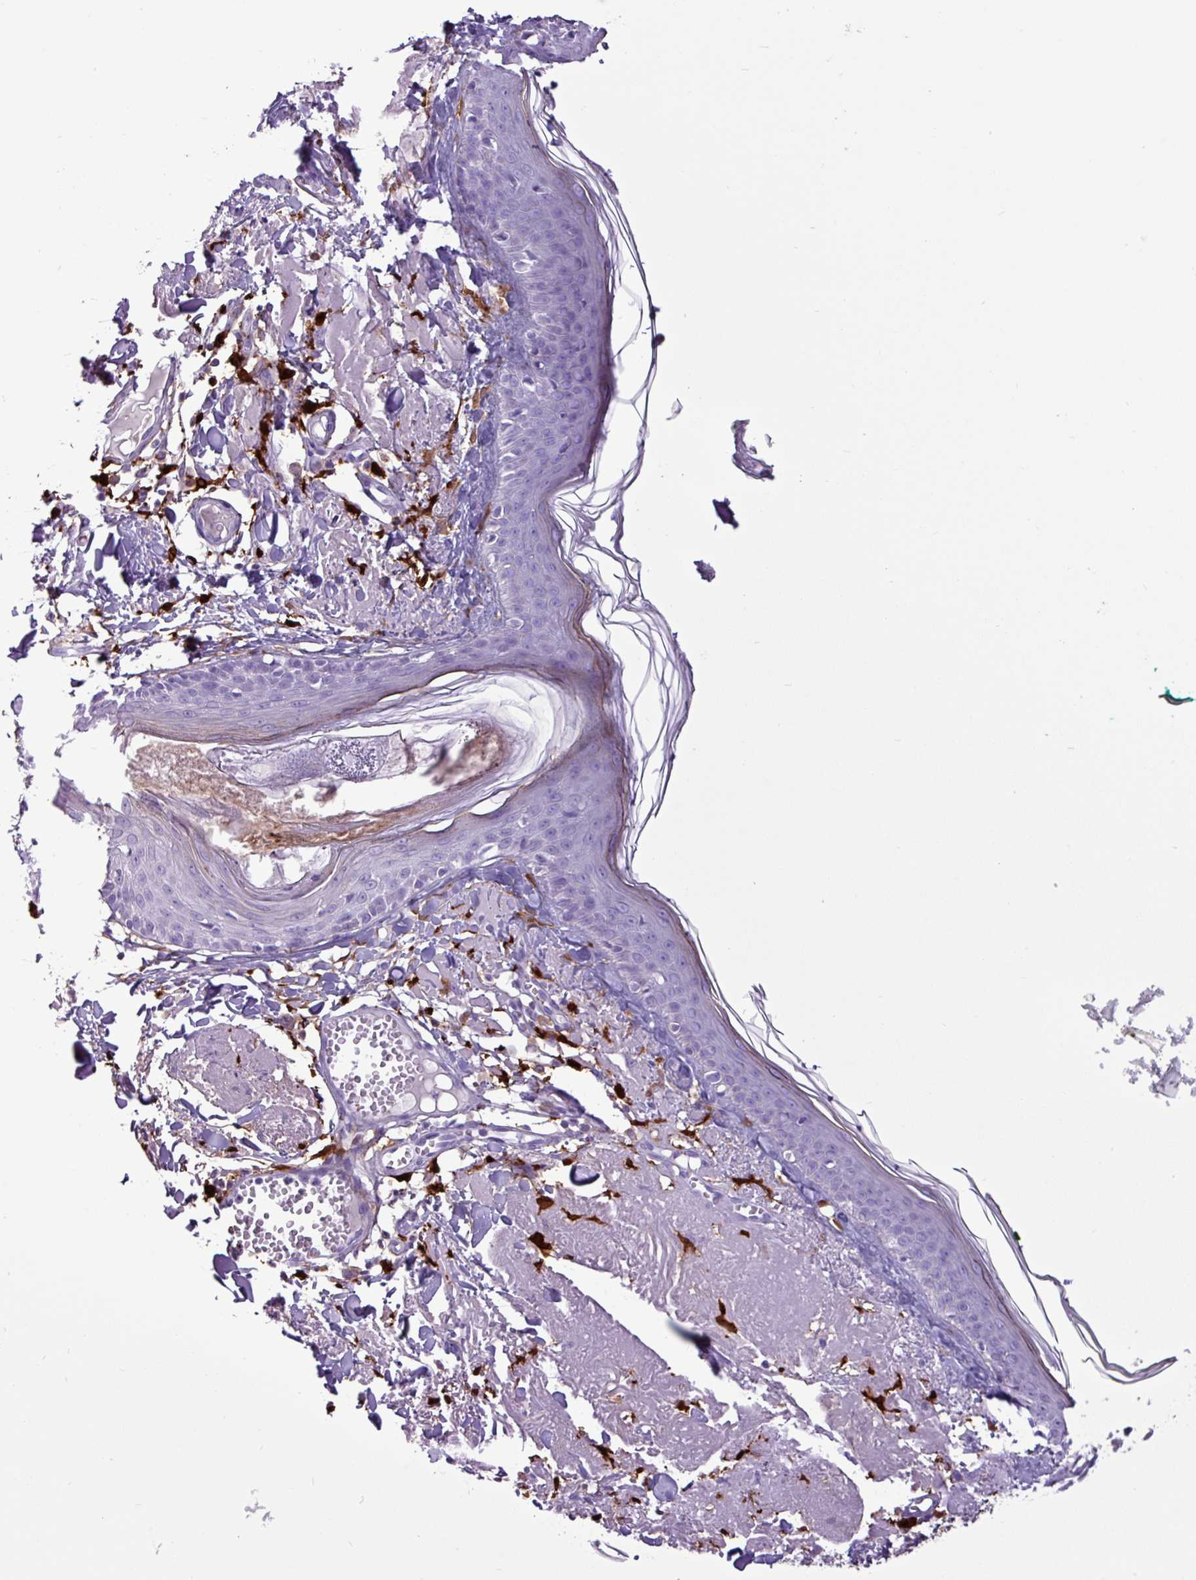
{"staining": {"intensity": "negative", "quantity": "none", "location": "none"}, "tissue": "skin", "cell_type": "Fibroblasts", "image_type": "normal", "snomed": [{"axis": "morphology", "description": "Normal tissue, NOS"}, {"axis": "morphology", "description": "Malignant melanoma, NOS"}, {"axis": "topography", "description": "Skin"}], "caption": "This is an IHC photomicrograph of benign human skin. There is no expression in fibroblasts.", "gene": "TMEM200C", "patient": {"sex": "male", "age": 80}}